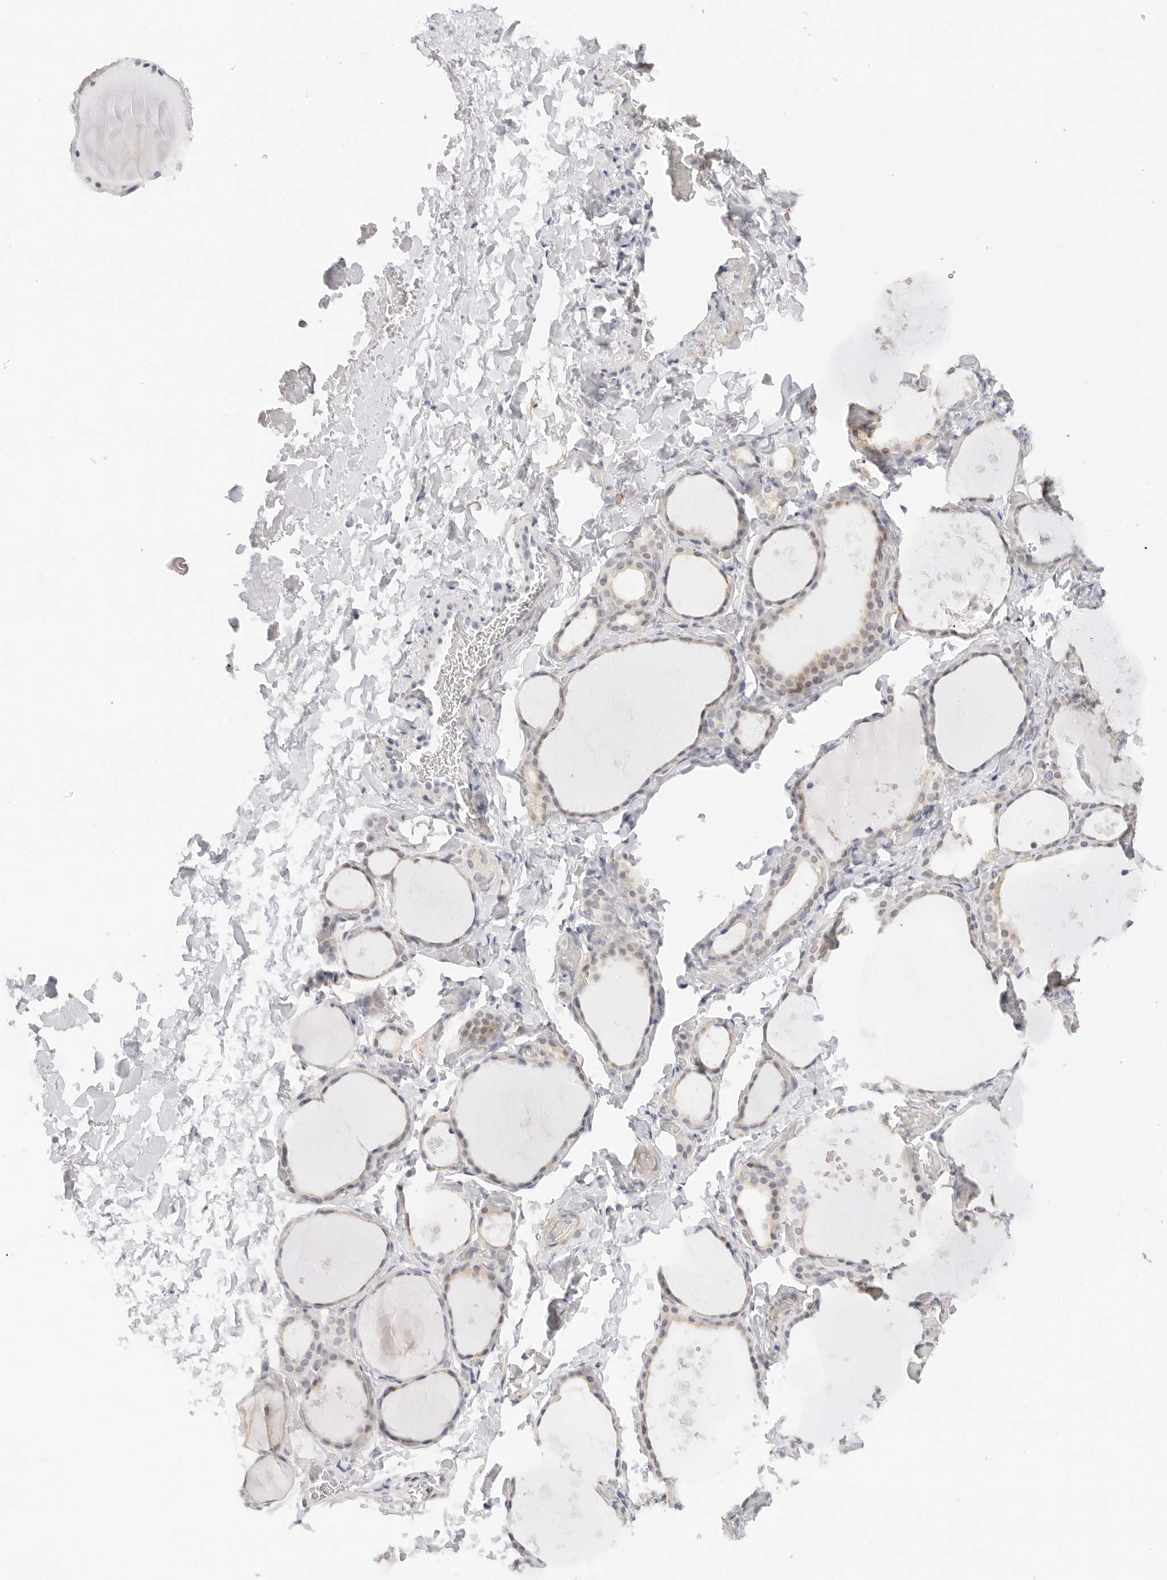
{"staining": {"intensity": "weak", "quantity": "25%-75%", "location": "cytoplasmic/membranous"}, "tissue": "thyroid gland", "cell_type": "Glandular cells", "image_type": "normal", "snomed": [{"axis": "morphology", "description": "Normal tissue, NOS"}, {"axis": "topography", "description": "Thyroid gland"}], "caption": "Thyroid gland stained for a protein (brown) exhibits weak cytoplasmic/membranous positive positivity in about 25%-75% of glandular cells.", "gene": "PCDH19", "patient": {"sex": "female", "age": 44}}